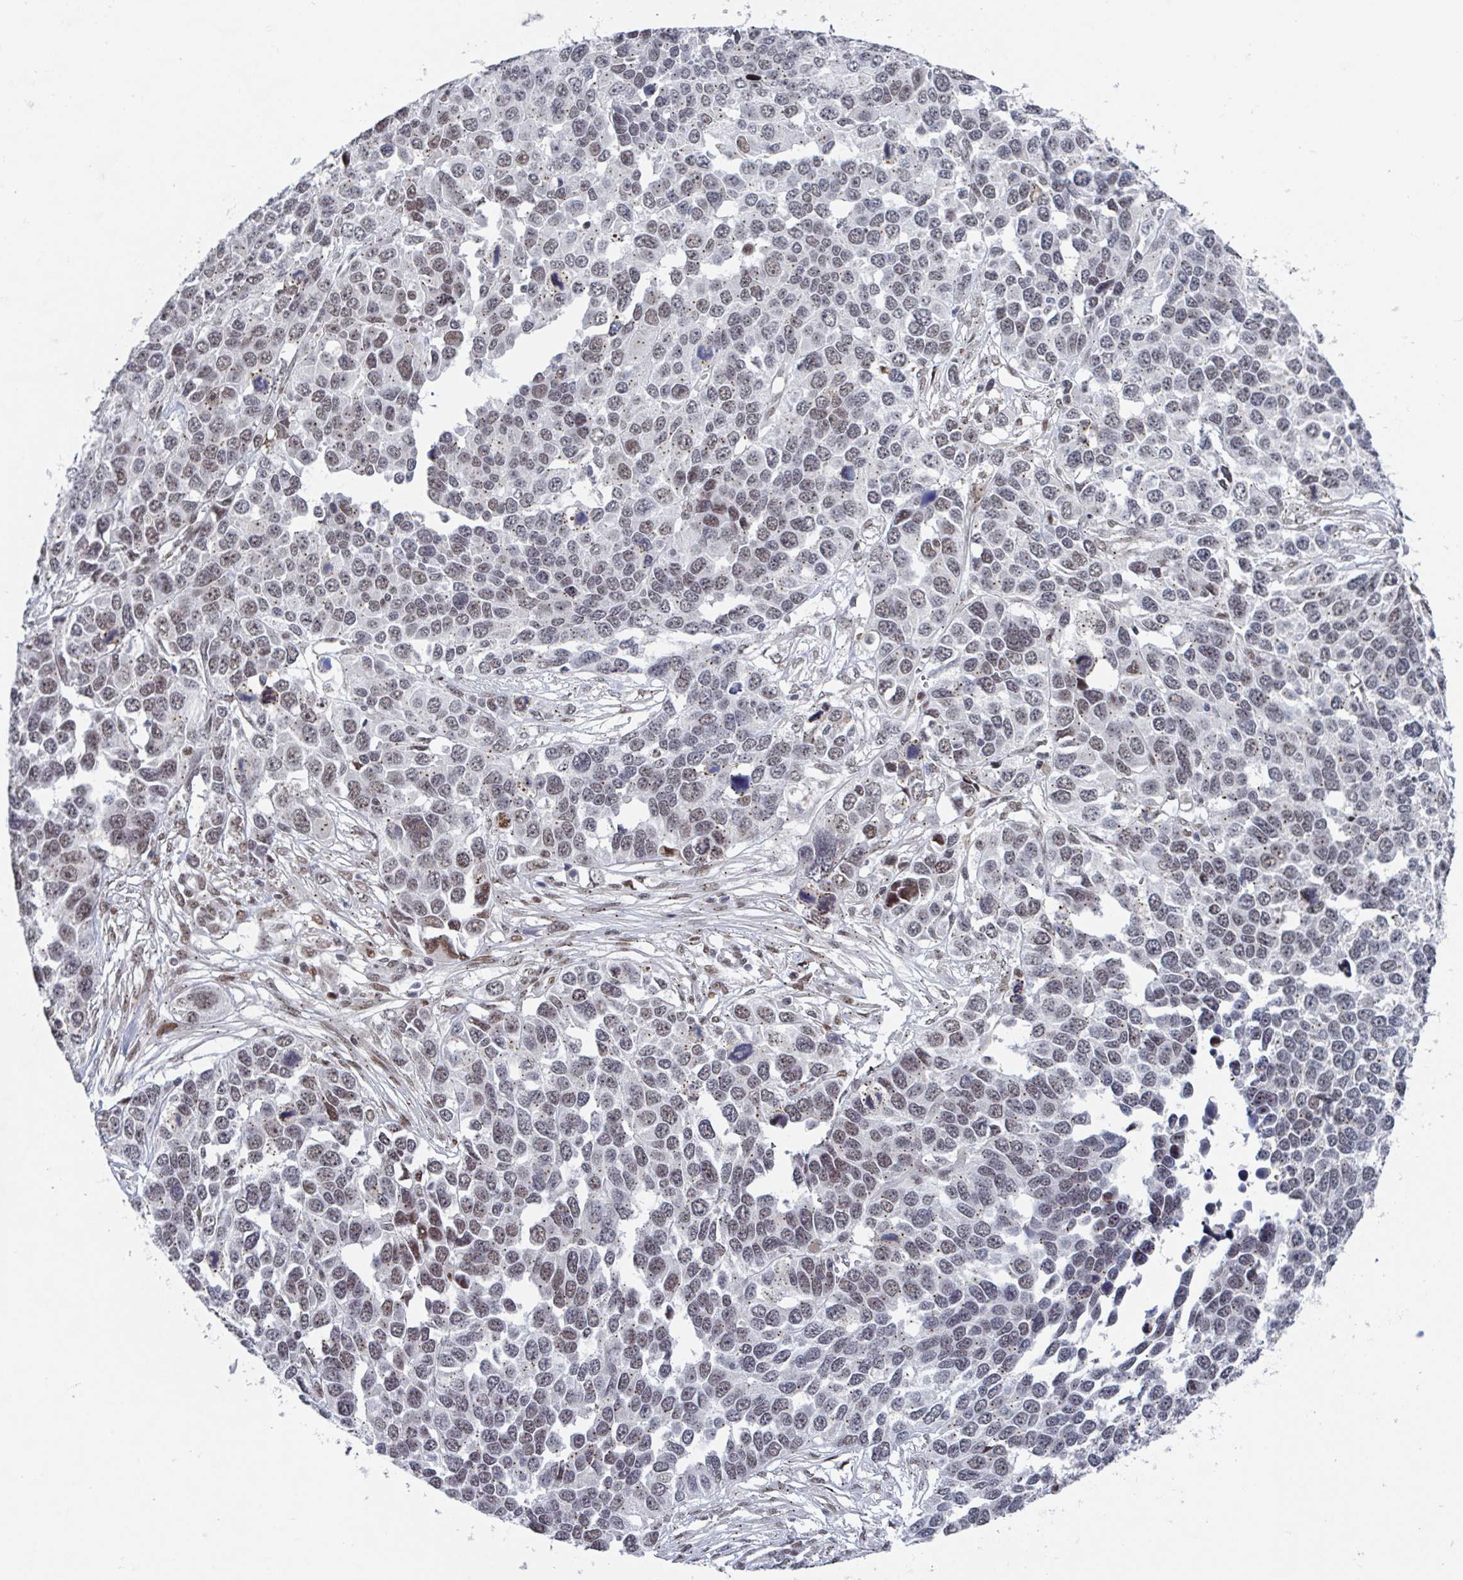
{"staining": {"intensity": "moderate", "quantity": "25%-75%", "location": "nuclear"}, "tissue": "ovarian cancer", "cell_type": "Tumor cells", "image_type": "cancer", "snomed": [{"axis": "morphology", "description": "Cystadenocarcinoma, serous, NOS"}, {"axis": "topography", "description": "Ovary"}], "caption": "There is medium levels of moderate nuclear staining in tumor cells of ovarian cancer, as demonstrated by immunohistochemical staining (brown color).", "gene": "RNF212", "patient": {"sex": "female", "age": 76}}